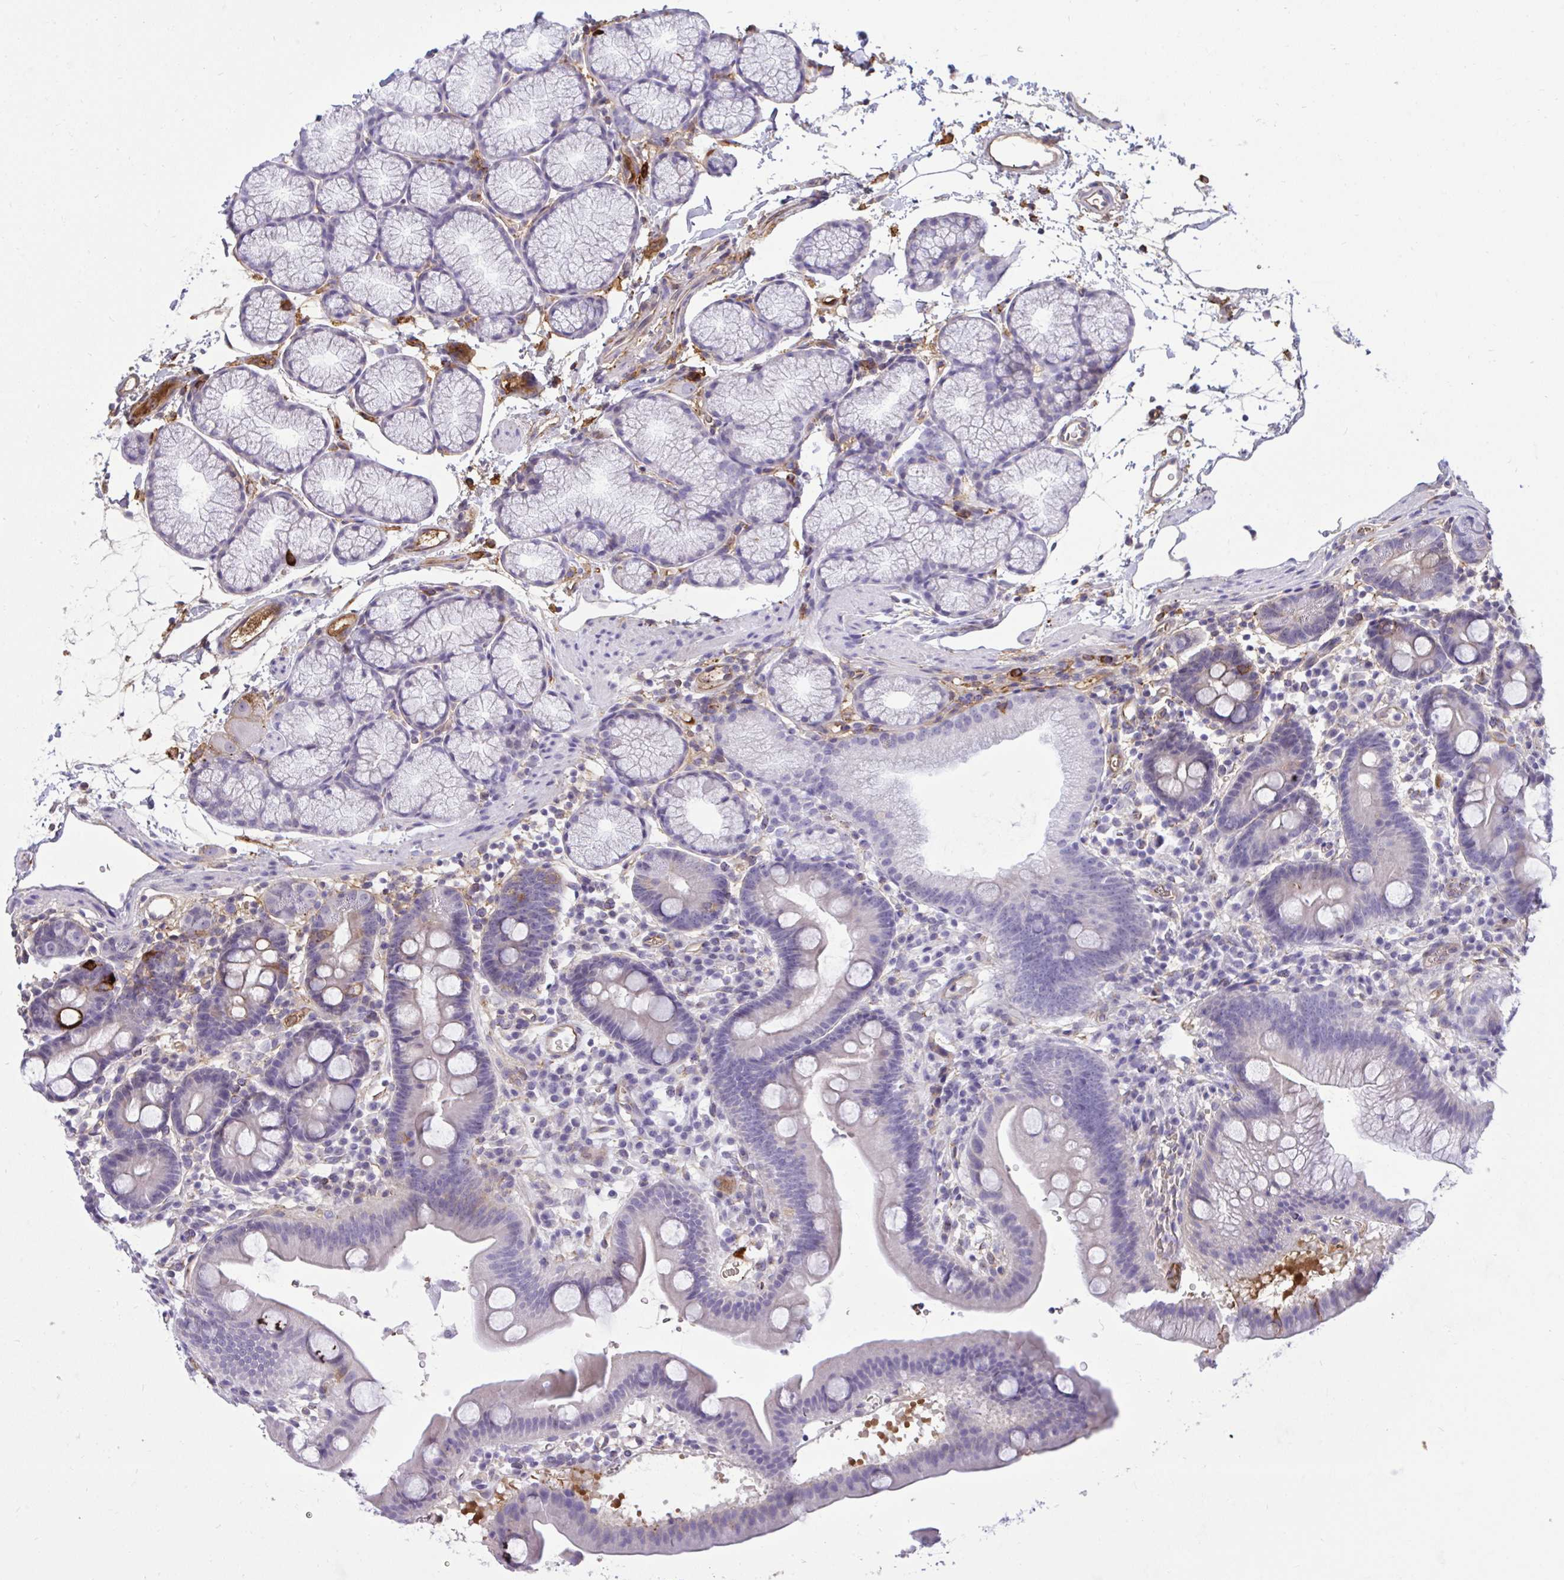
{"staining": {"intensity": "moderate", "quantity": "<25%", "location": "cytoplasmic/membranous"}, "tissue": "duodenum", "cell_type": "Glandular cells", "image_type": "normal", "snomed": [{"axis": "morphology", "description": "Normal tissue, NOS"}, {"axis": "topography", "description": "Duodenum"}], "caption": "The photomicrograph shows immunohistochemical staining of normal duodenum. There is moderate cytoplasmic/membranous expression is appreciated in about <25% of glandular cells. (DAB IHC with brightfield microscopy, high magnification).", "gene": "F2", "patient": {"sex": "male", "age": 59}}